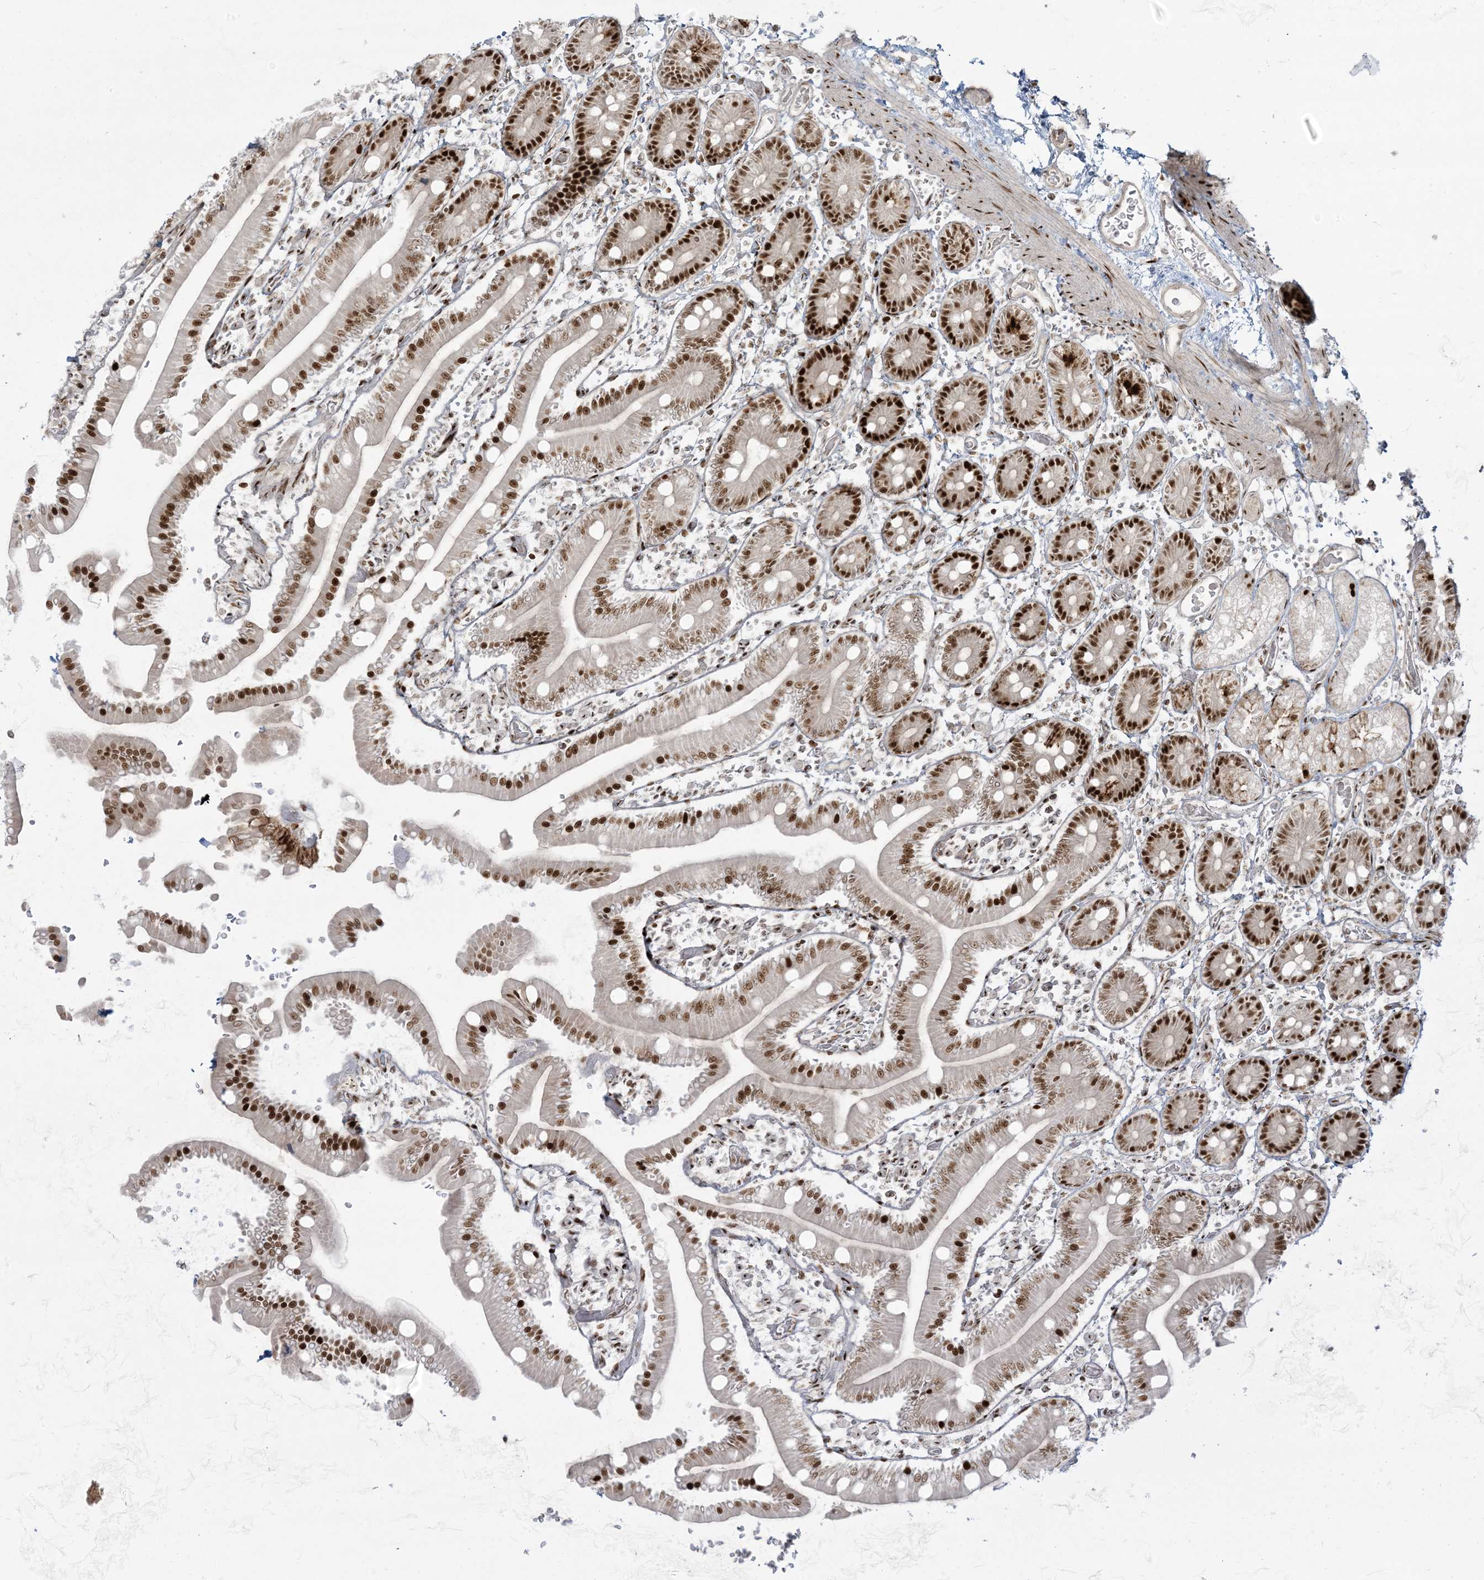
{"staining": {"intensity": "strong", "quantity": "25%-75%", "location": "nuclear"}, "tissue": "duodenum", "cell_type": "Glandular cells", "image_type": "normal", "snomed": [{"axis": "morphology", "description": "Normal tissue, NOS"}, {"axis": "topography", "description": "Duodenum"}], "caption": "High-power microscopy captured an immunohistochemistry (IHC) histopathology image of normal duodenum, revealing strong nuclear expression in about 25%-75% of glandular cells.", "gene": "RBM10", "patient": {"sex": "male", "age": 55}}